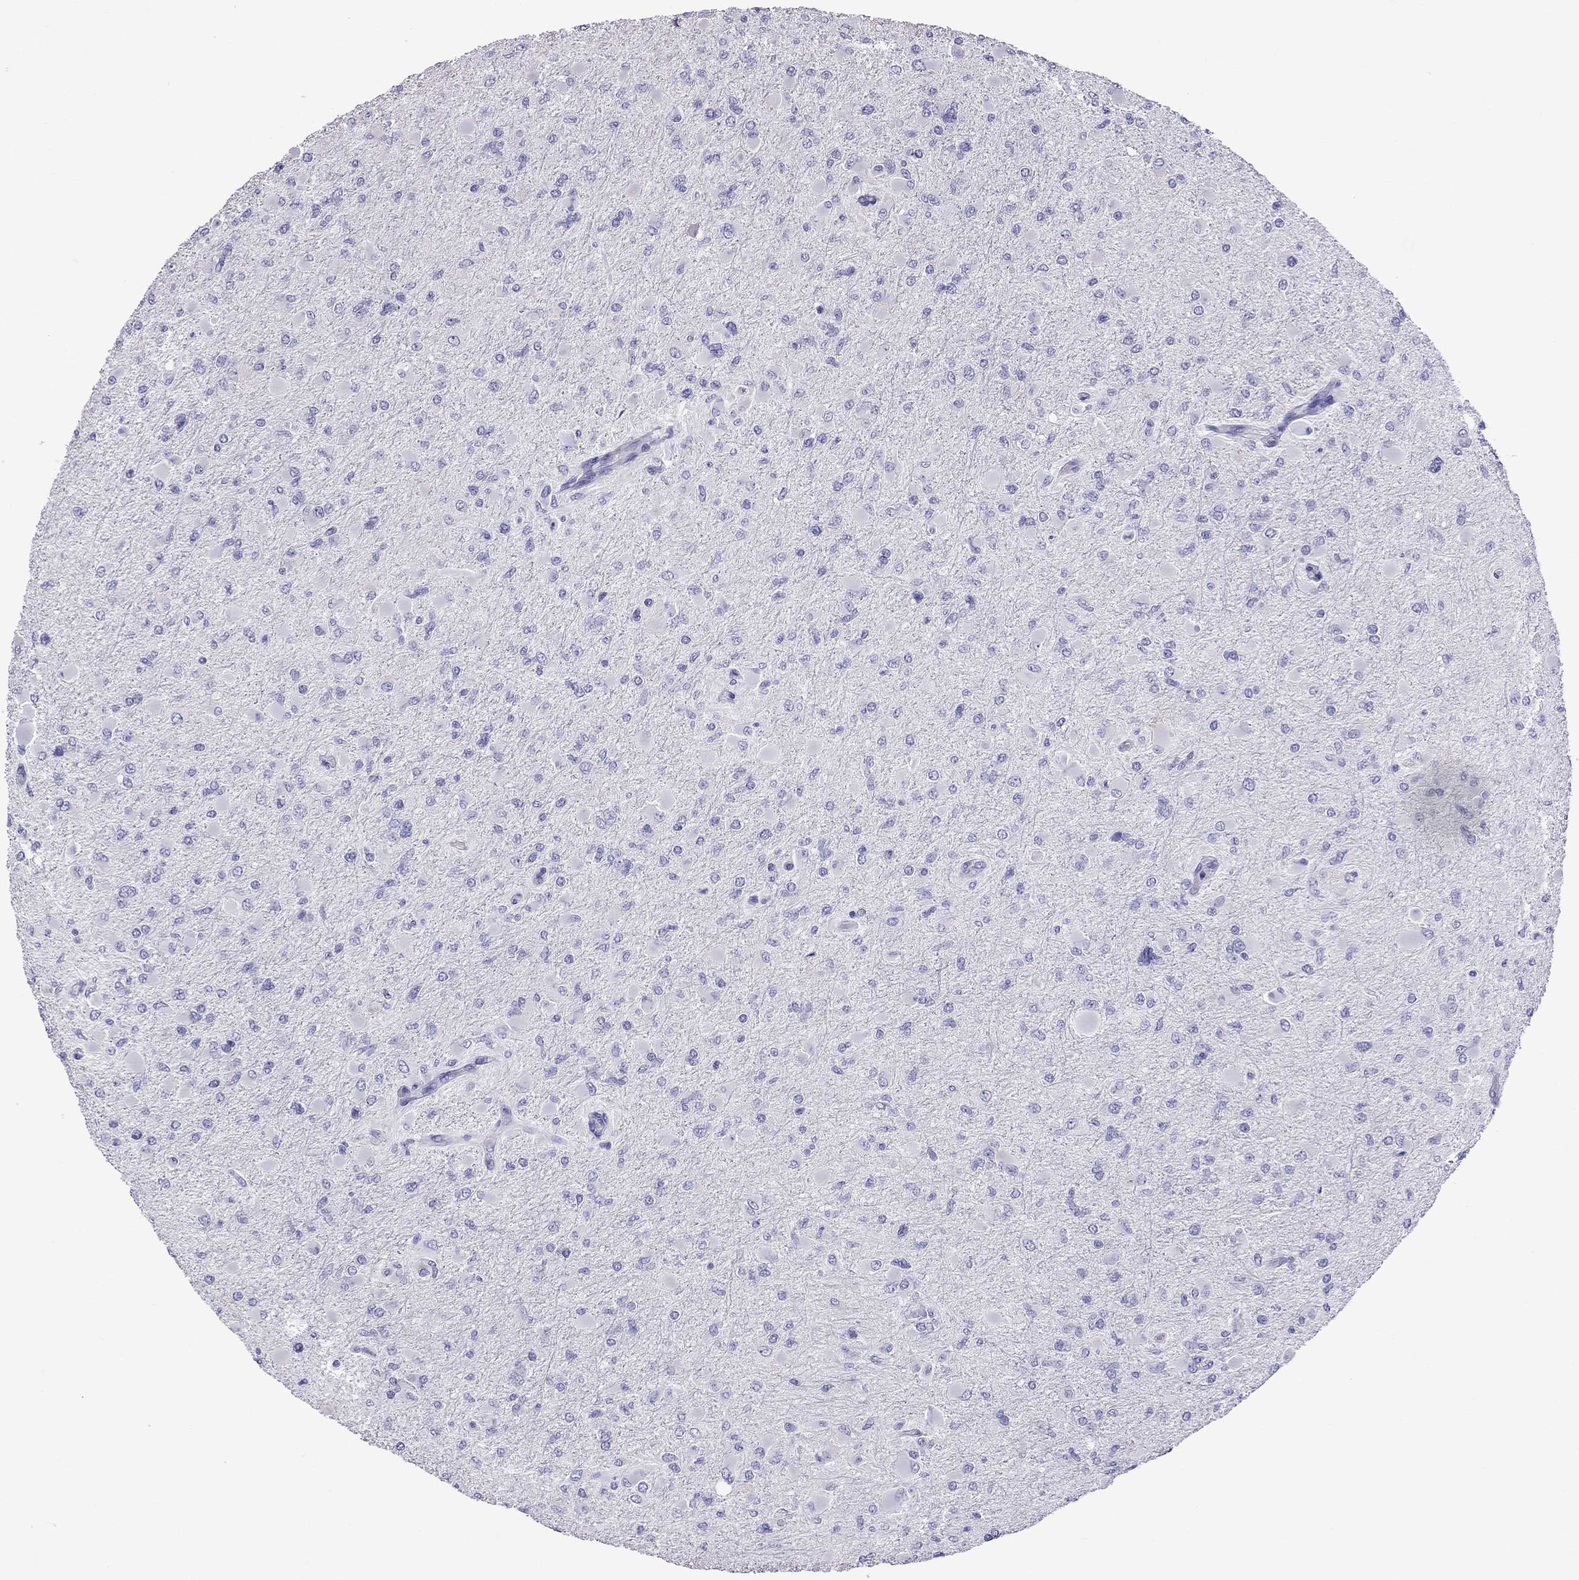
{"staining": {"intensity": "negative", "quantity": "none", "location": "none"}, "tissue": "glioma", "cell_type": "Tumor cells", "image_type": "cancer", "snomed": [{"axis": "morphology", "description": "Glioma, malignant, High grade"}, {"axis": "topography", "description": "Cerebral cortex"}], "caption": "Malignant glioma (high-grade) was stained to show a protein in brown. There is no significant expression in tumor cells. Nuclei are stained in blue.", "gene": "TTLL13", "patient": {"sex": "female", "age": 36}}